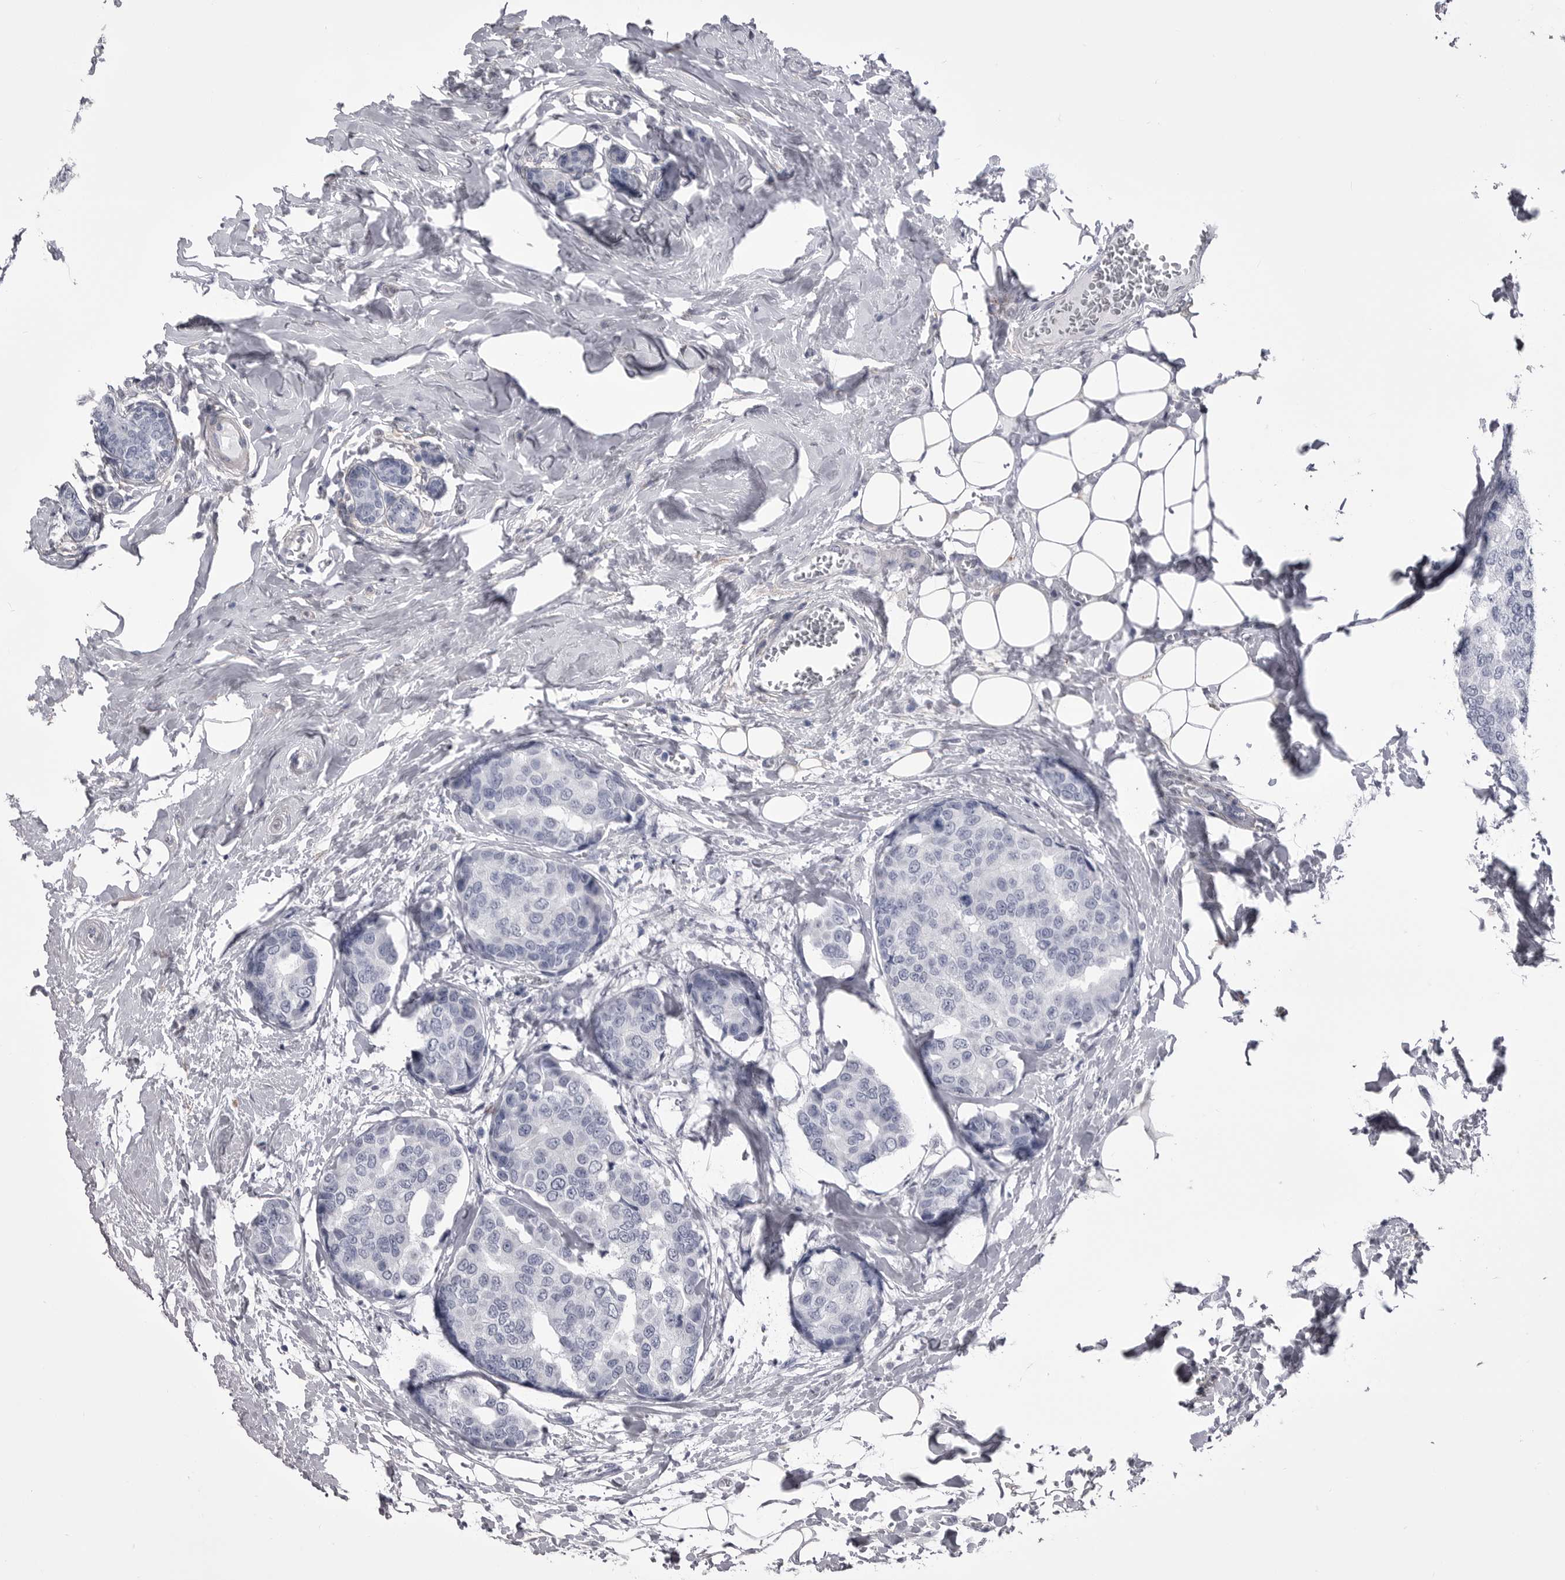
{"staining": {"intensity": "negative", "quantity": "none", "location": "none"}, "tissue": "breast cancer", "cell_type": "Tumor cells", "image_type": "cancer", "snomed": [{"axis": "morphology", "description": "Normal tissue, NOS"}, {"axis": "morphology", "description": "Duct carcinoma"}, {"axis": "topography", "description": "Breast"}], "caption": "Breast cancer (intraductal carcinoma) was stained to show a protein in brown. There is no significant positivity in tumor cells. (Immunohistochemistry (ihc), brightfield microscopy, high magnification).", "gene": "ANK2", "patient": {"sex": "female", "age": 43}}